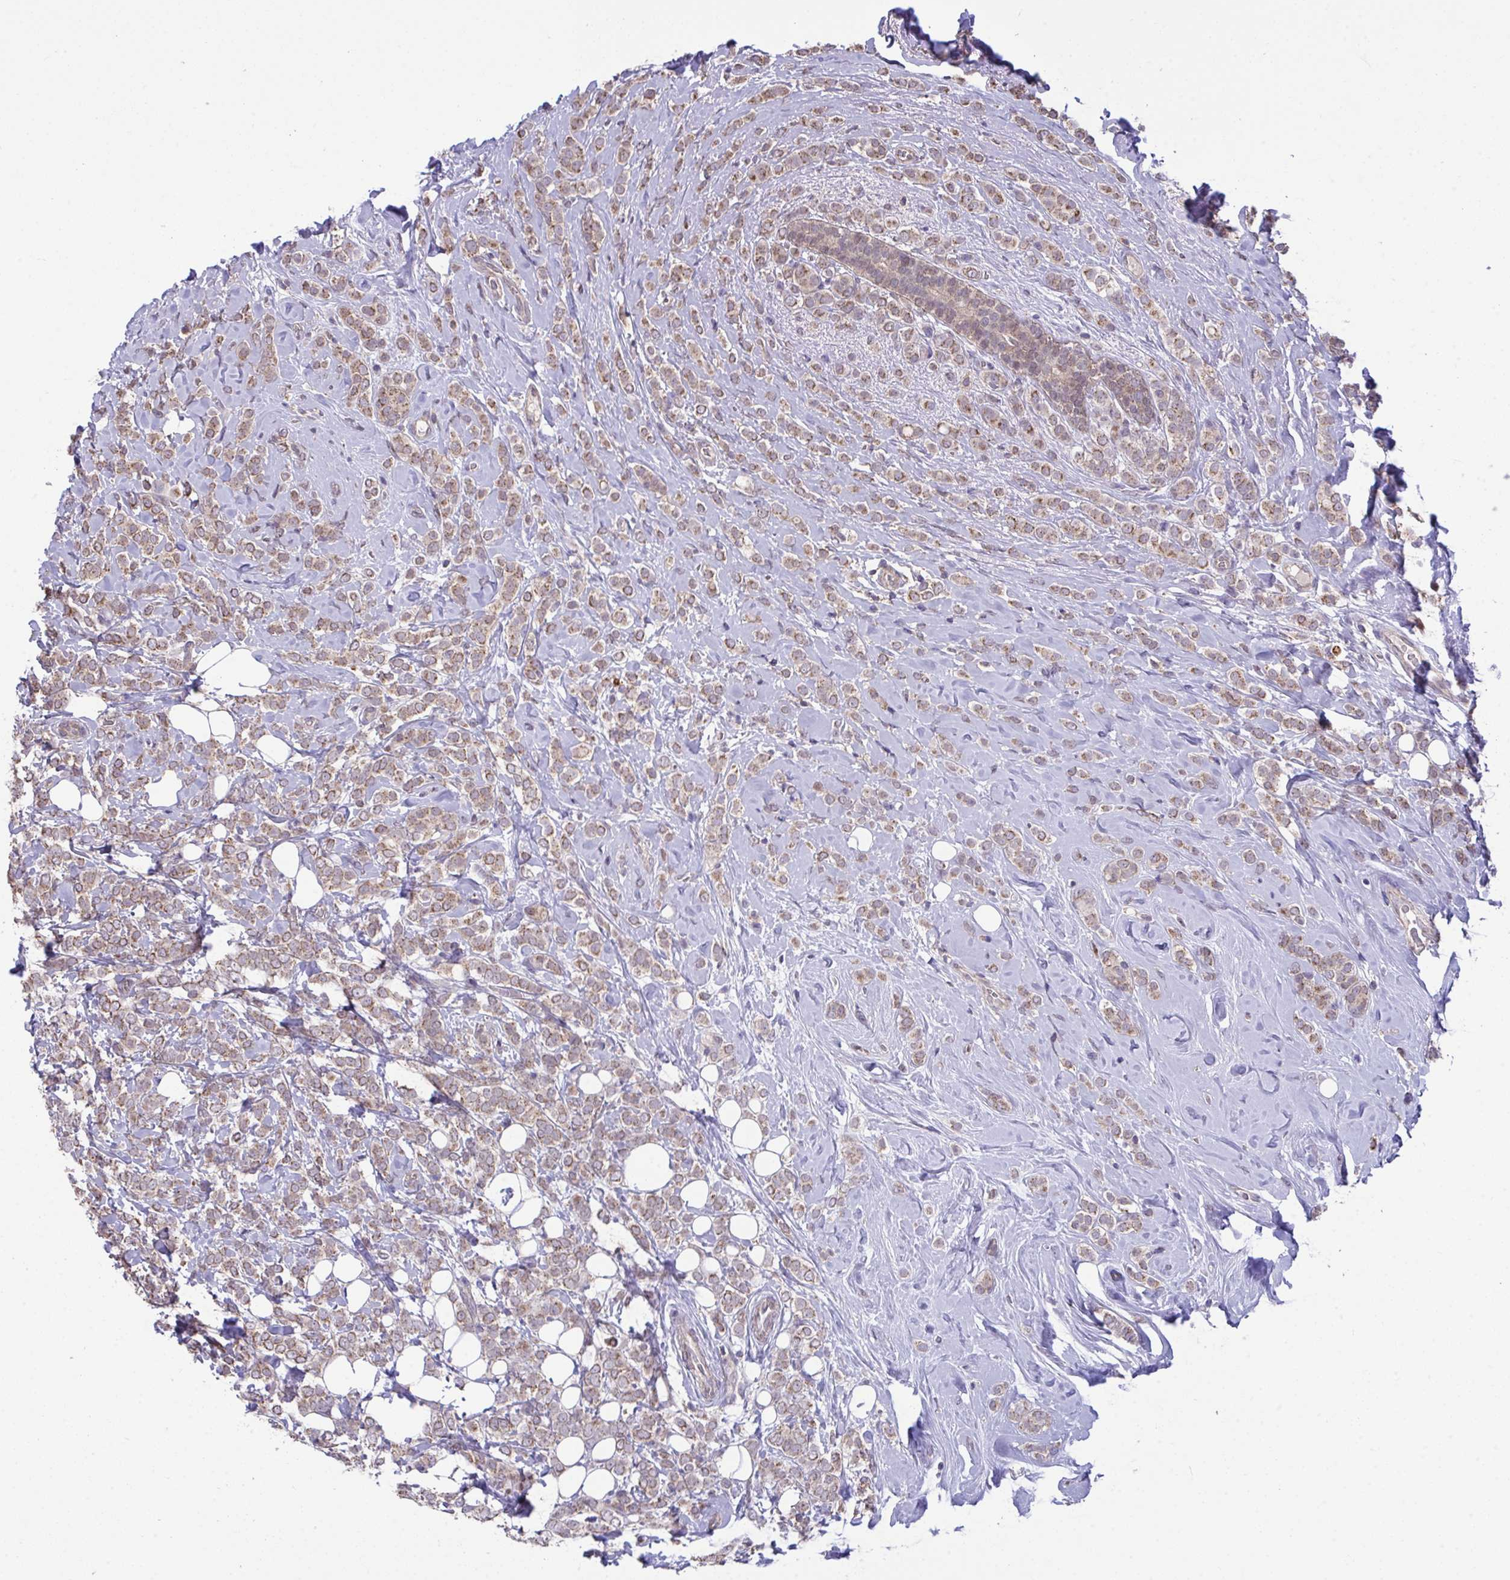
{"staining": {"intensity": "weak", "quantity": ">75%", "location": "cytoplasmic/membranous"}, "tissue": "breast cancer", "cell_type": "Tumor cells", "image_type": "cancer", "snomed": [{"axis": "morphology", "description": "Lobular carcinoma"}, {"axis": "topography", "description": "Breast"}], "caption": "Immunohistochemistry (IHC) staining of breast cancer (lobular carcinoma), which displays low levels of weak cytoplasmic/membranous positivity in about >75% of tumor cells indicating weak cytoplasmic/membranous protein positivity. The staining was performed using DAB (3,3'-diaminobenzidine) (brown) for protein detection and nuclei were counterstained in hematoxylin (blue).", "gene": "PPM1H", "patient": {"sex": "female", "age": 49}}